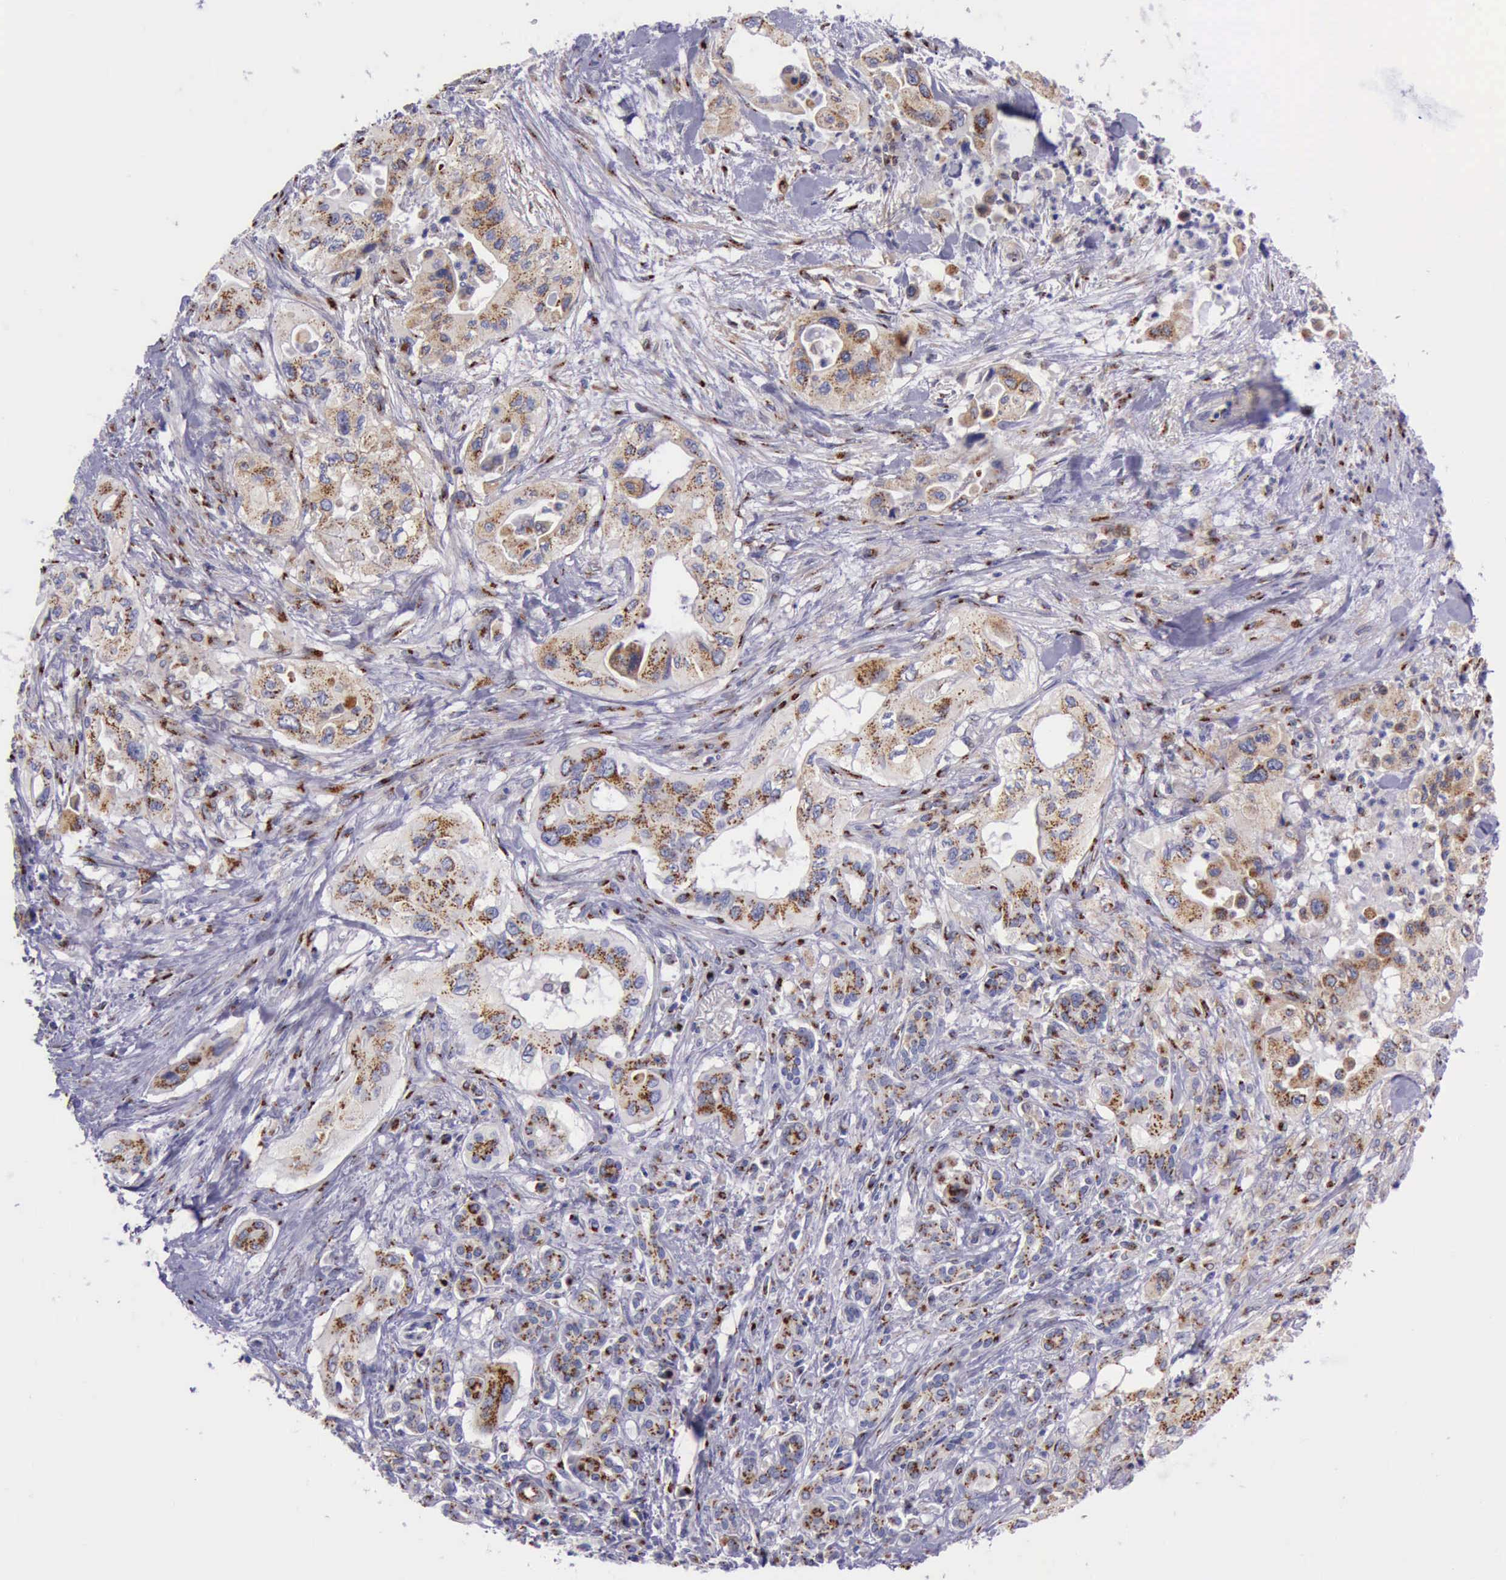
{"staining": {"intensity": "strong", "quantity": ">75%", "location": "cytoplasmic/membranous"}, "tissue": "pancreatic cancer", "cell_type": "Tumor cells", "image_type": "cancer", "snomed": [{"axis": "morphology", "description": "Adenocarcinoma, NOS"}, {"axis": "topography", "description": "Pancreas"}], "caption": "Pancreatic cancer stained with immunohistochemistry (IHC) shows strong cytoplasmic/membranous staining in about >75% of tumor cells. (DAB IHC with brightfield microscopy, high magnification).", "gene": "GOLGA5", "patient": {"sex": "male", "age": 77}}